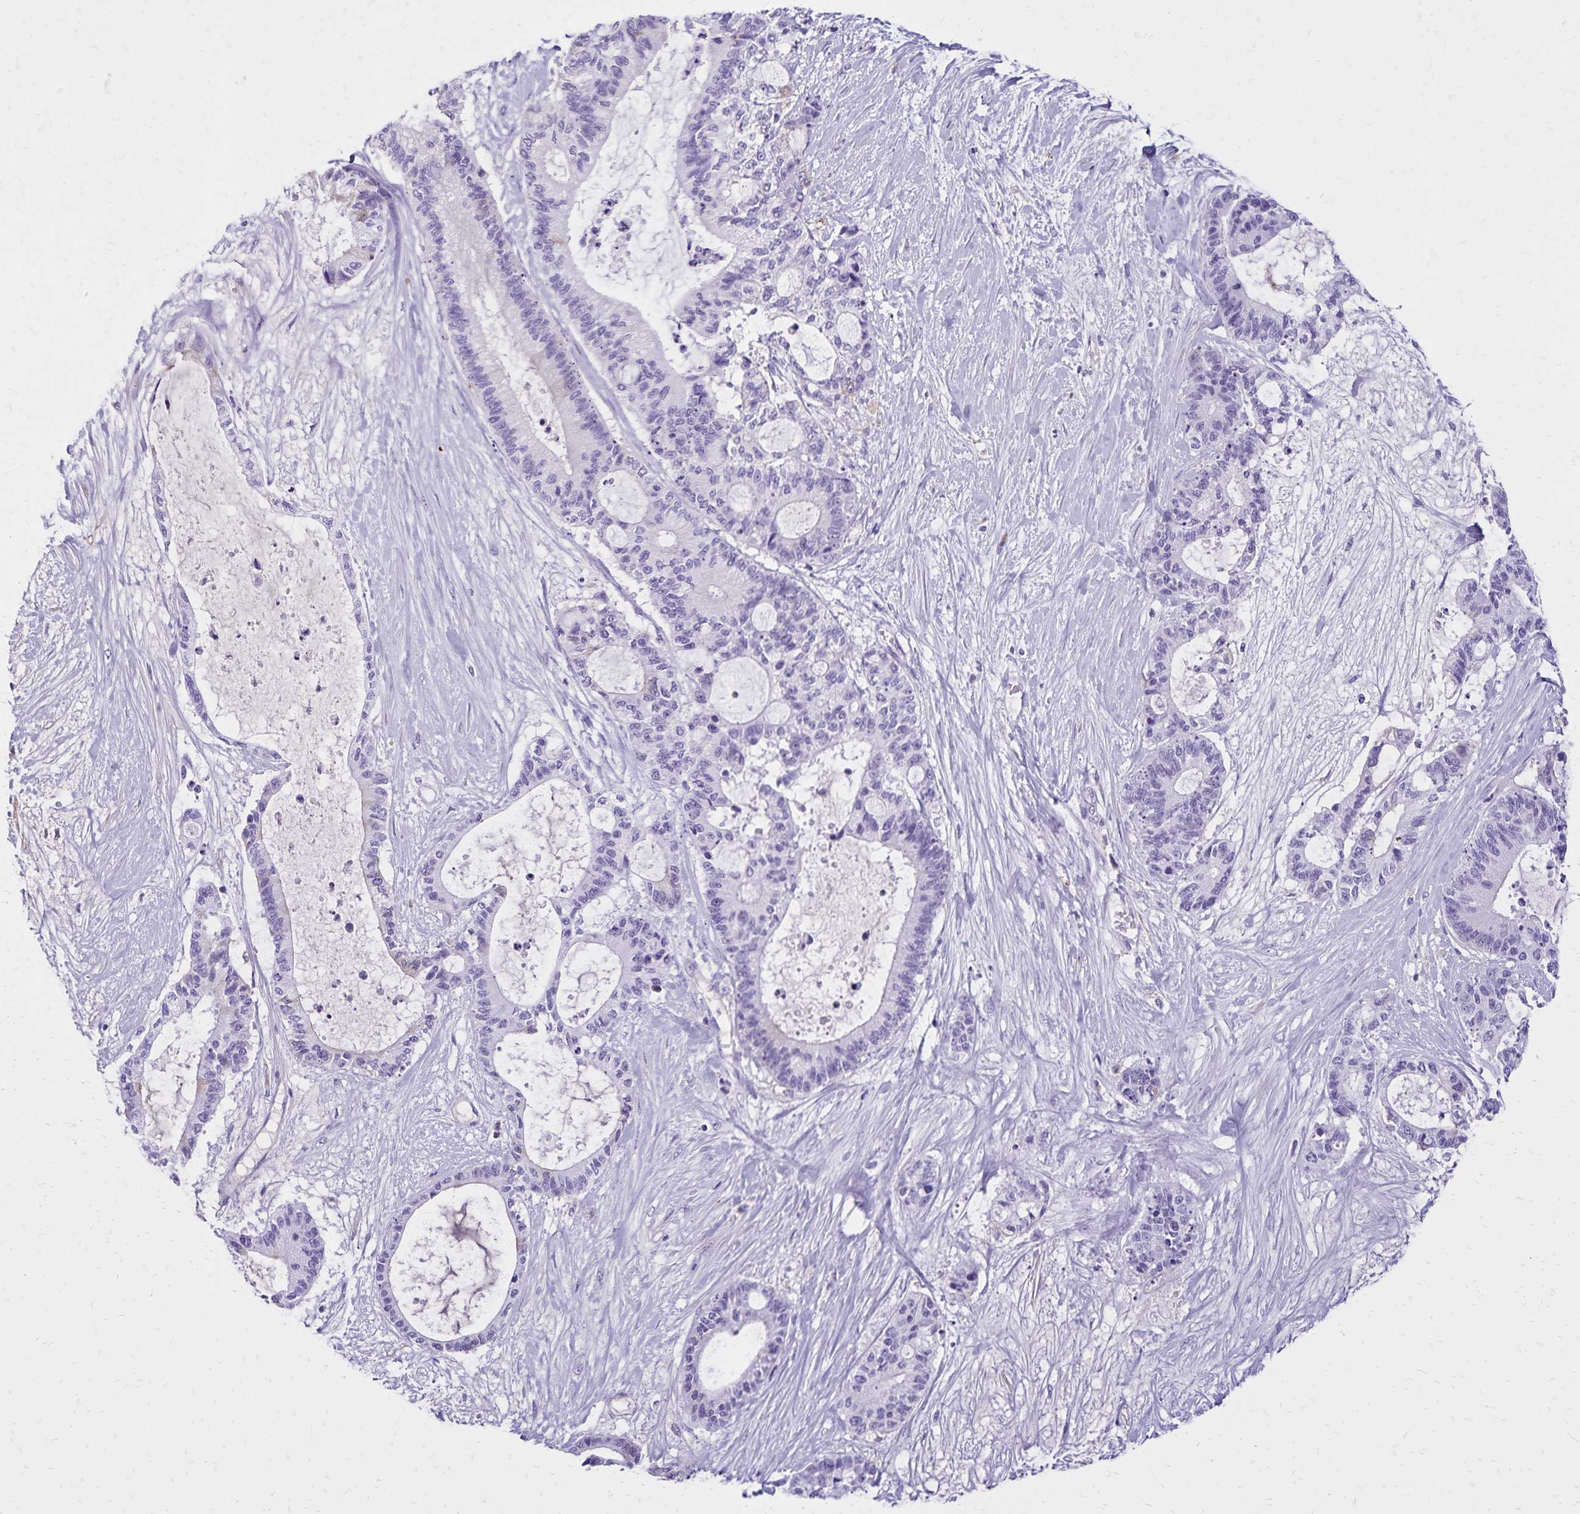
{"staining": {"intensity": "negative", "quantity": "none", "location": "none"}, "tissue": "liver cancer", "cell_type": "Tumor cells", "image_type": "cancer", "snomed": [{"axis": "morphology", "description": "Normal tissue, NOS"}, {"axis": "morphology", "description": "Cholangiocarcinoma"}, {"axis": "topography", "description": "Liver"}, {"axis": "topography", "description": "Peripheral nerve tissue"}], "caption": "Immunohistochemistry (IHC) of cholangiocarcinoma (liver) demonstrates no expression in tumor cells. Nuclei are stained in blue.", "gene": "CD27", "patient": {"sex": "female", "age": 73}}